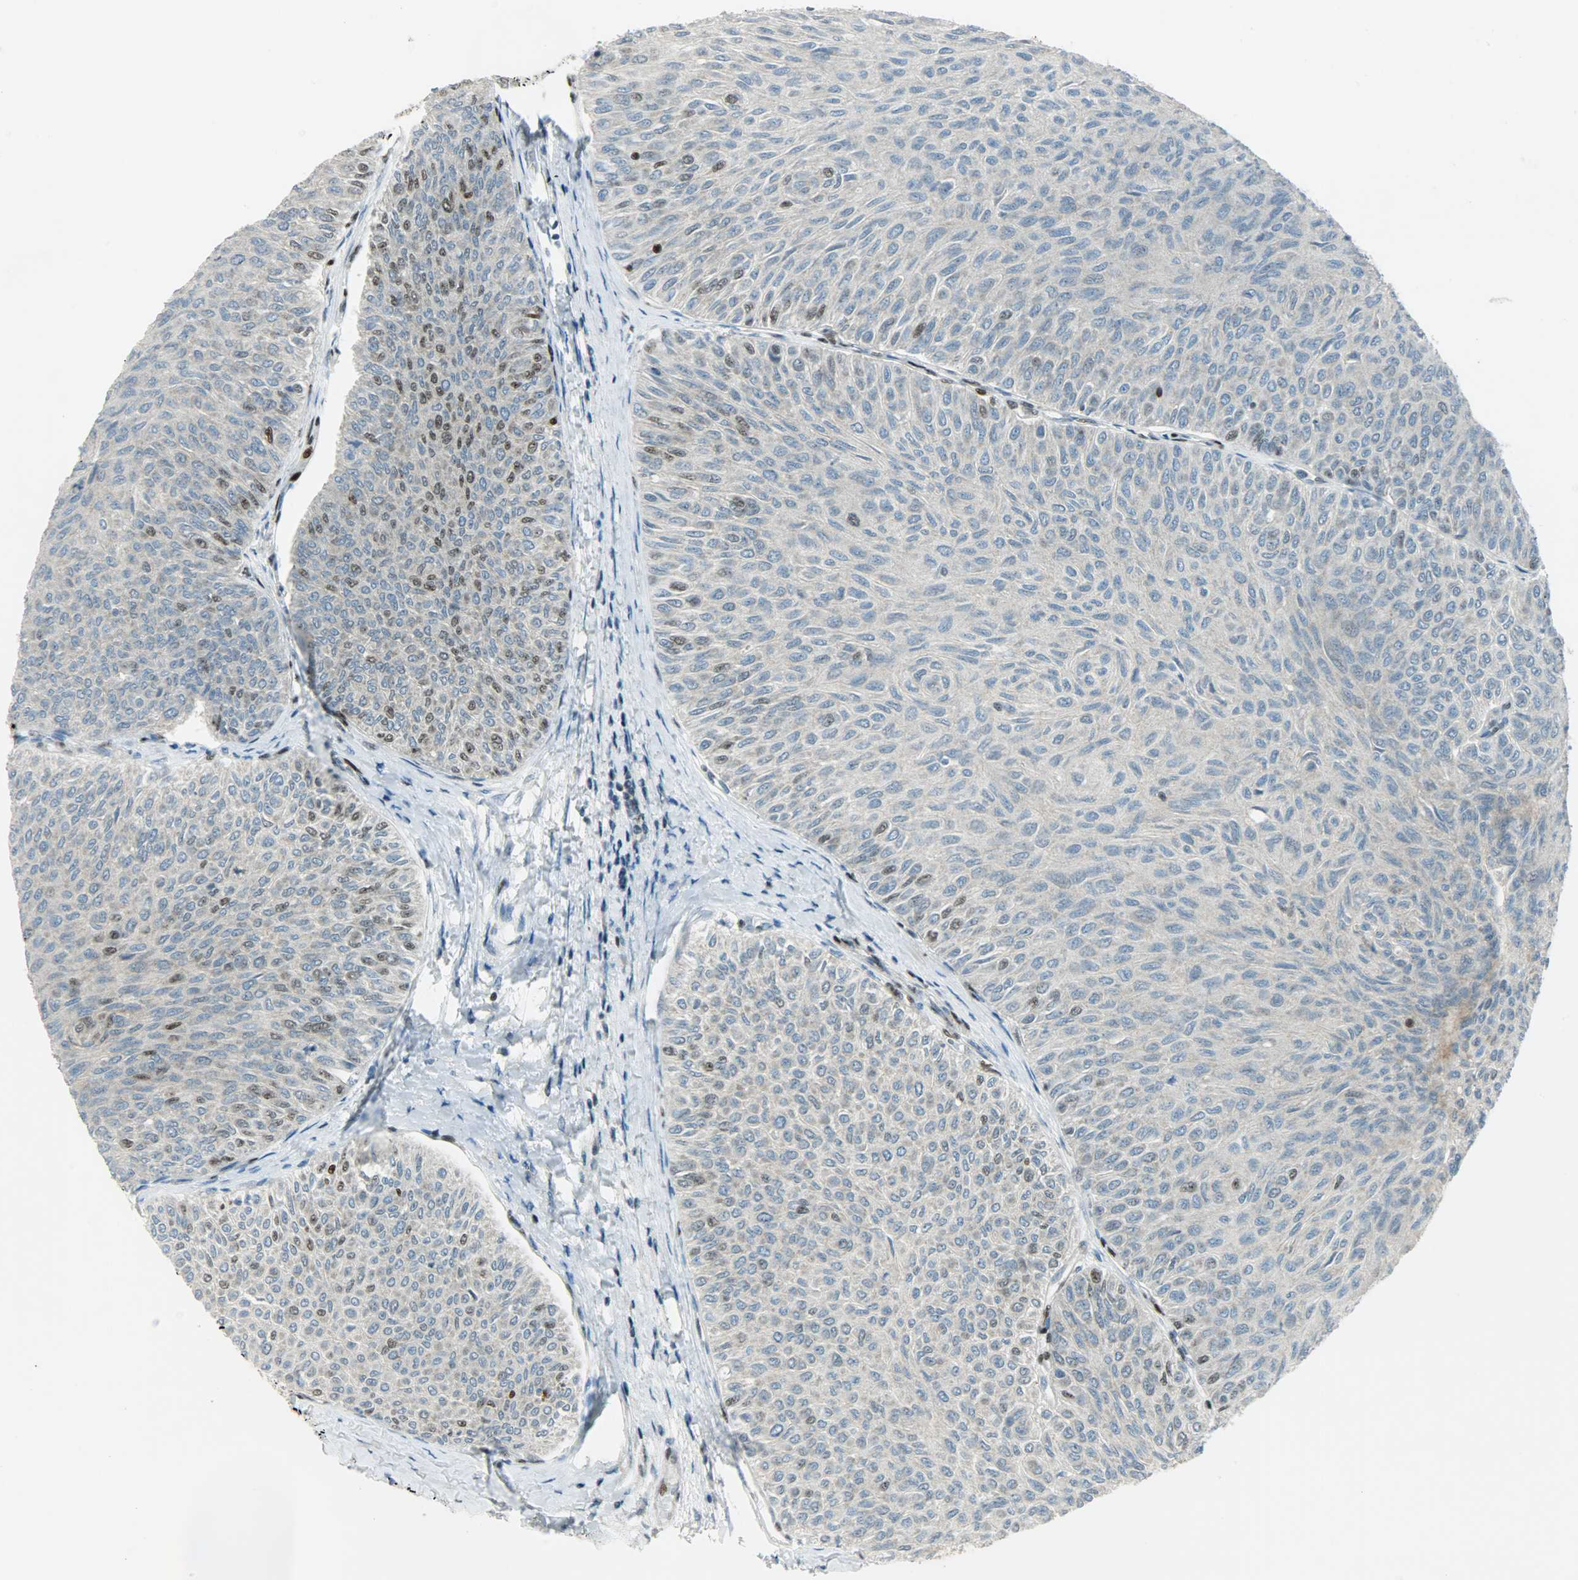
{"staining": {"intensity": "moderate", "quantity": "<25%", "location": "cytoplasmic/membranous,nuclear"}, "tissue": "urothelial cancer", "cell_type": "Tumor cells", "image_type": "cancer", "snomed": [{"axis": "morphology", "description": "Urothelial carcinoma, Low grade"}, {"axis": "topography", "description": "Urinary bladder"}], "caption": "A brown stain highlights moderate cytoplasmic/membranous and nuclear staining of a protein in urothelial cancer tumor cells.", "gene": "IL15", "patient": {"sex": "male", "age": 78}}